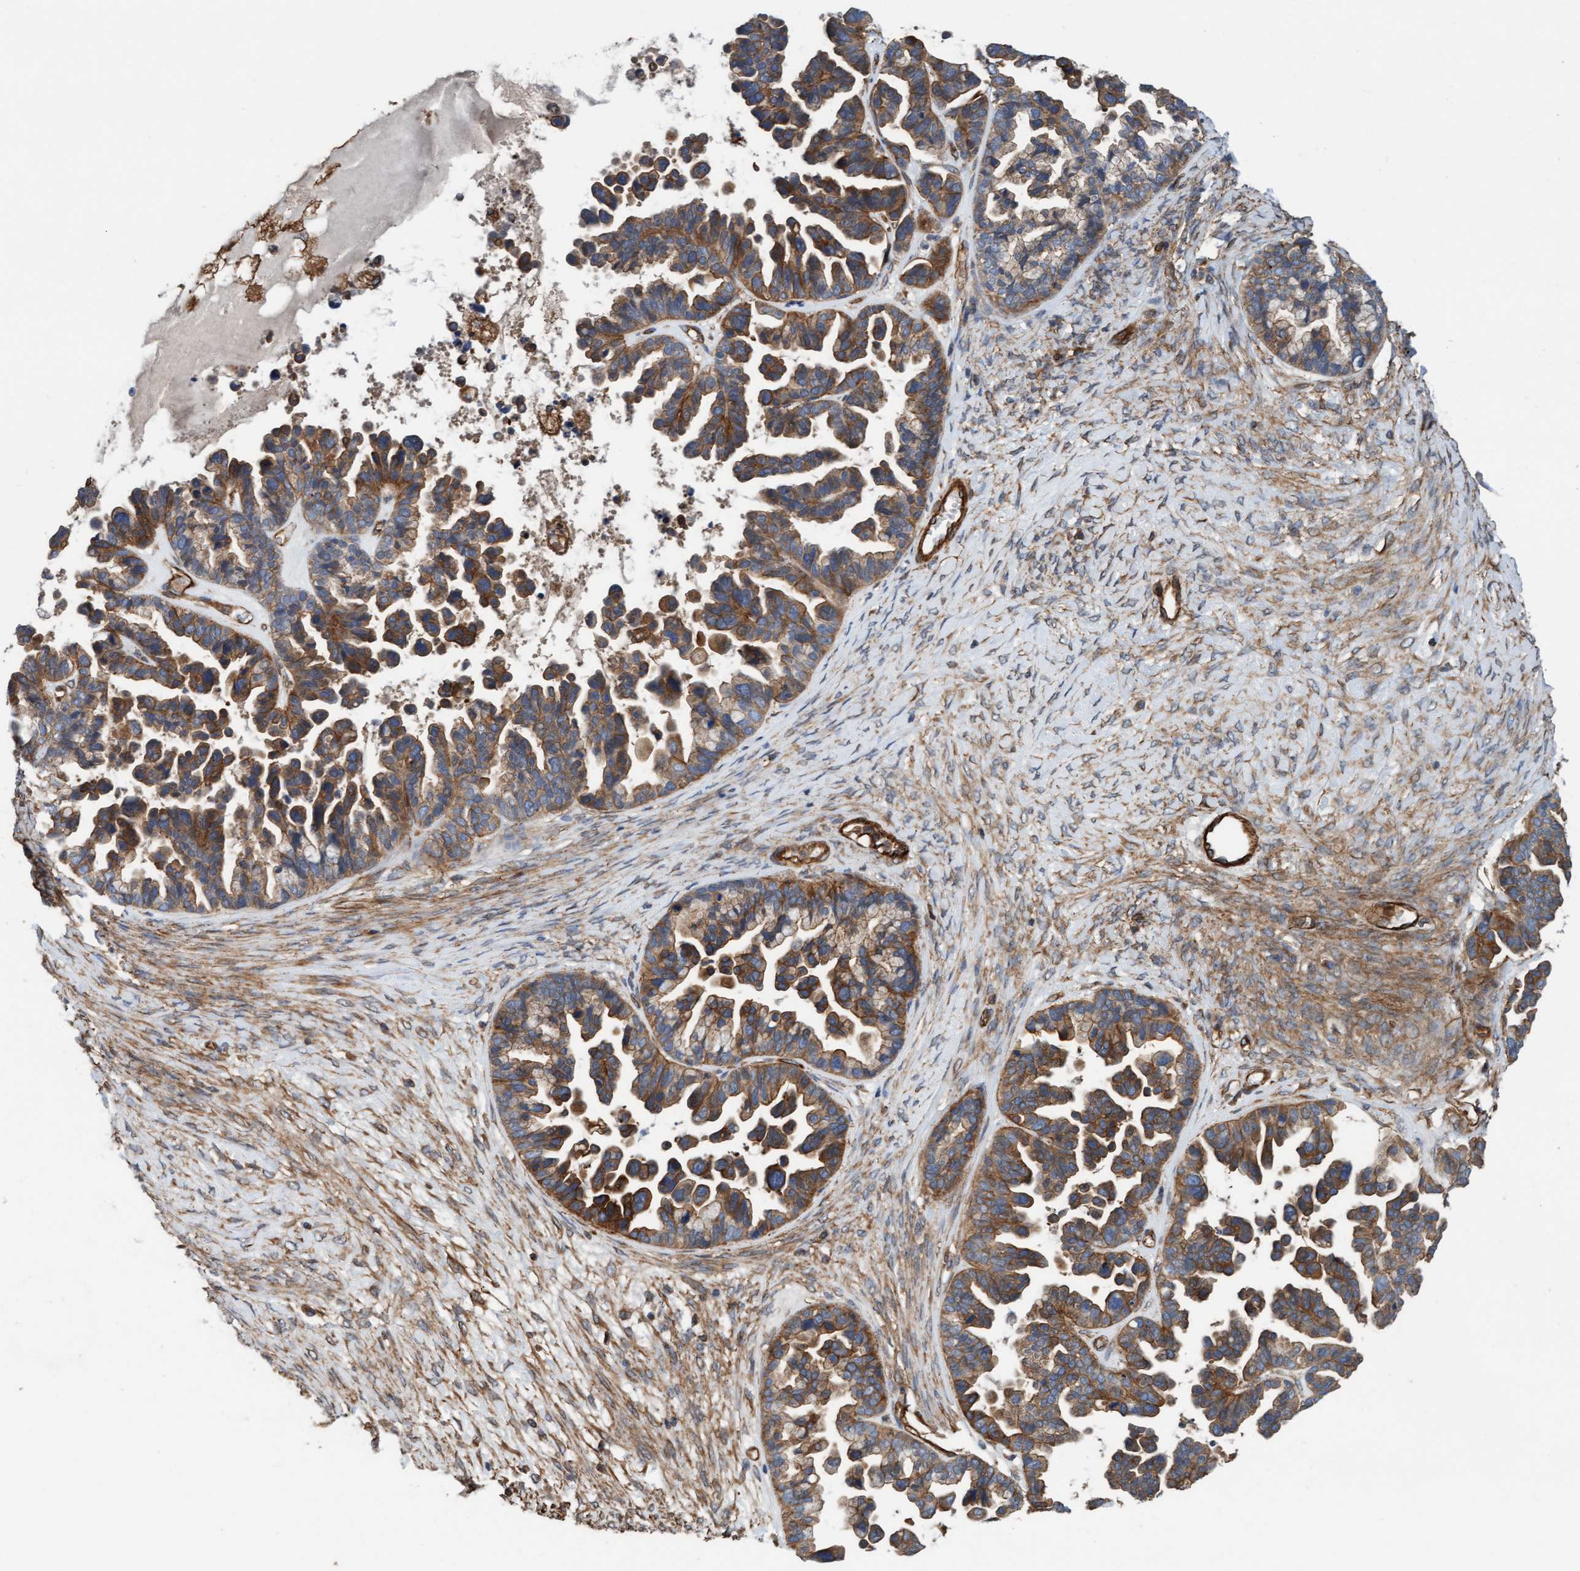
{"staining": {"intensity": "moderate", "quantity": ">75%", "location": "cytoplasmic/membranous"}, "tissue": "ovarian cancer", "cell_type": "Tumor cells", "image_type": "cancer", "snomed": [{"axis": "morphology", "description": "Cystadenocarcinoma, serous, NOS"}, {"axis": "topography", "description": "Ovary"}], "caption": "A medium amount of moderate cytoplasmic/membranous staining is present in approximately >75% of tumor cells in ovarian cancer (serous cystadenocarcinoma) tissue.", "gene": "STXBP4", "patient": {"sex": "female", "age": 56}}